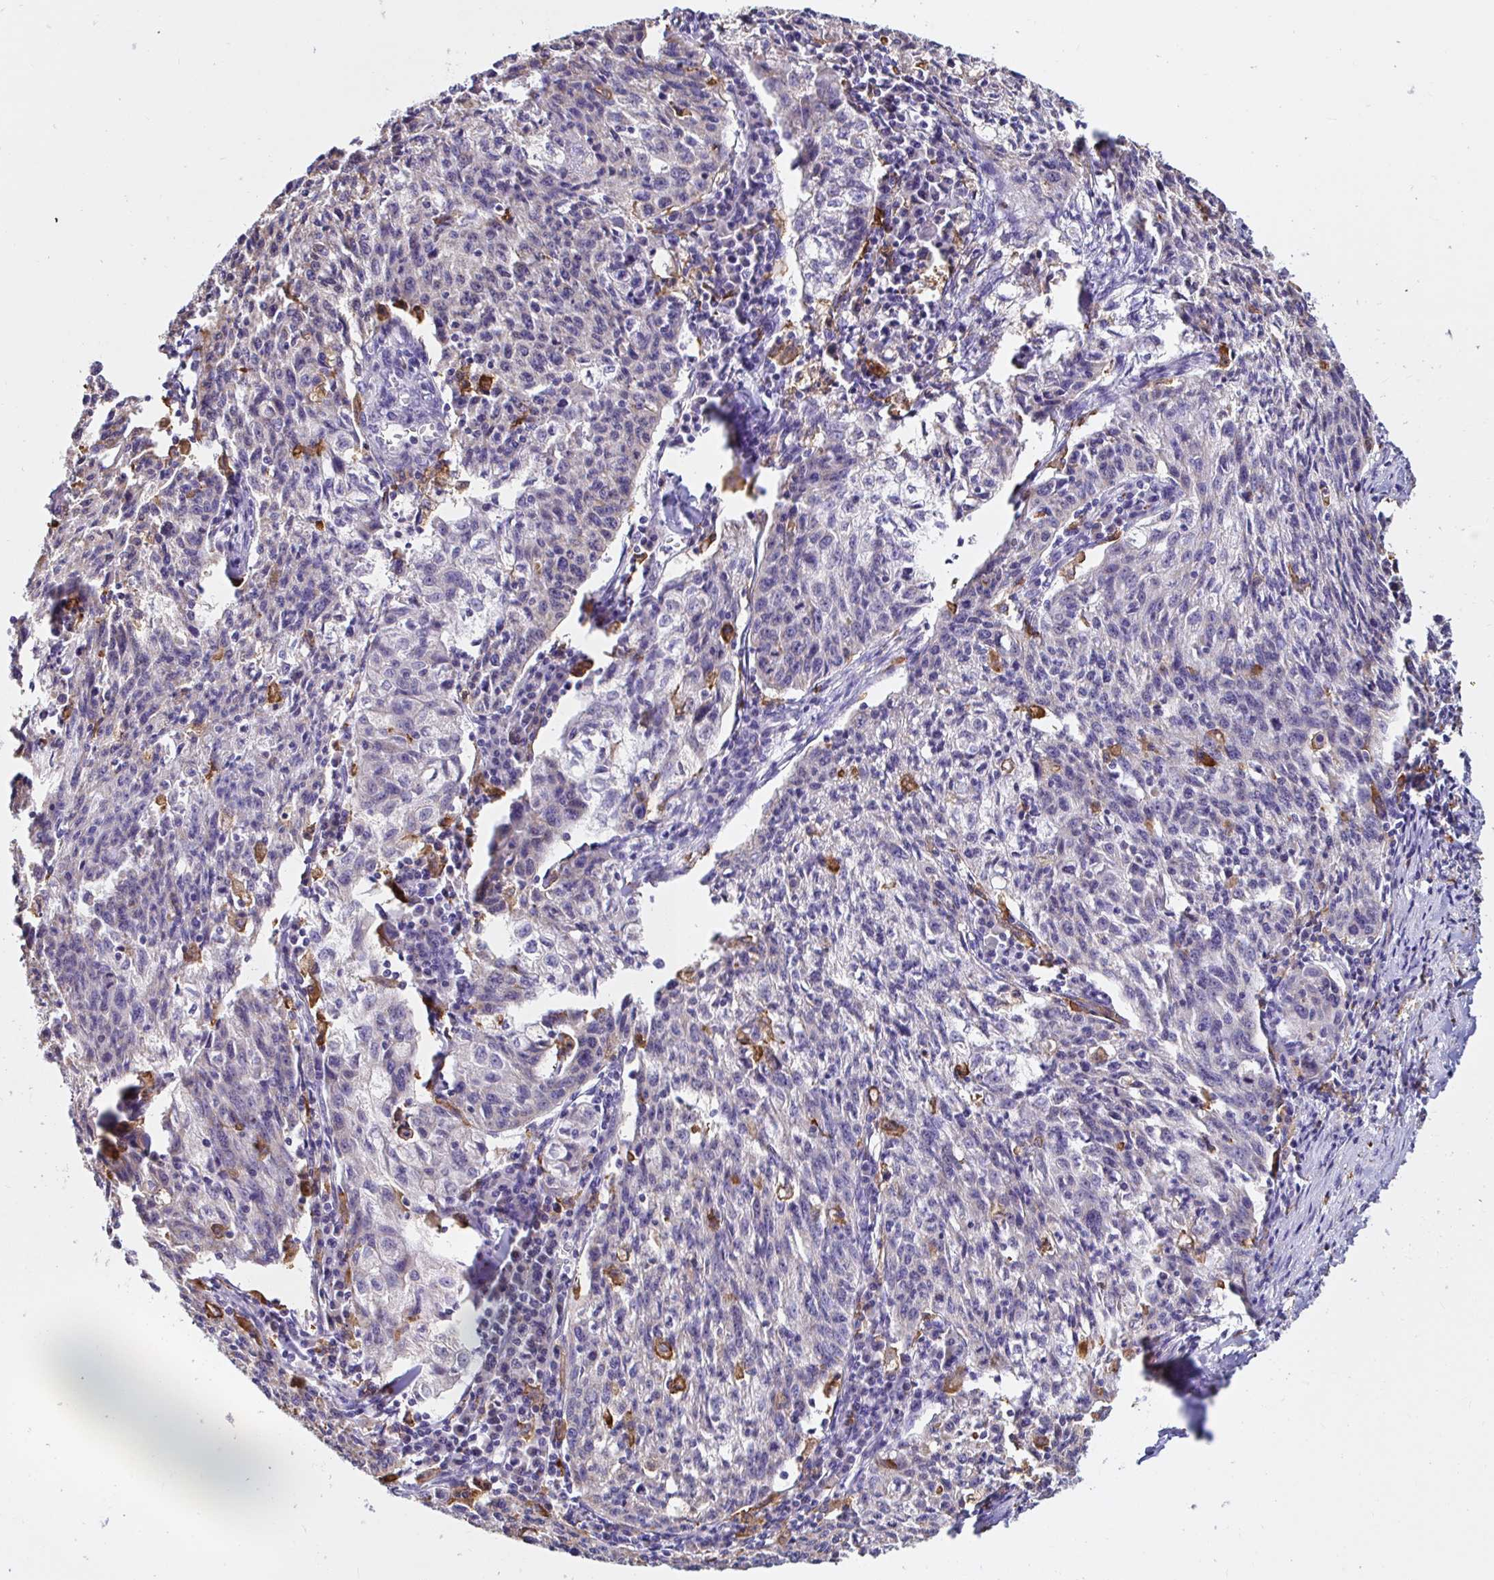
{"staining": {"intensity": "negative", "quantity": "none", "location": "none"}, "tissue": "lung cancer", "cell_type": "Tumor cells", "image_type": "cancer", "snomed": [{"axis": "morphology", "description": "Squamous cell carcinoma, NOS"}, {"axis": "morphology", "description": "Squamous cell carcinoma, metastatic, NOS"}, {"axis": "topography", "description": "Bronchus"}, {"axis": "topography", "description": "Lung"}], "caption": "A photomicrograph of human lung cancer (squamous cell carcinoma) is negative for staining in tumor cells. (IHC, brightfield microscopy, high magnification).", "gene": "MSR1", "patient": {"sex": "male", "age": 62}}